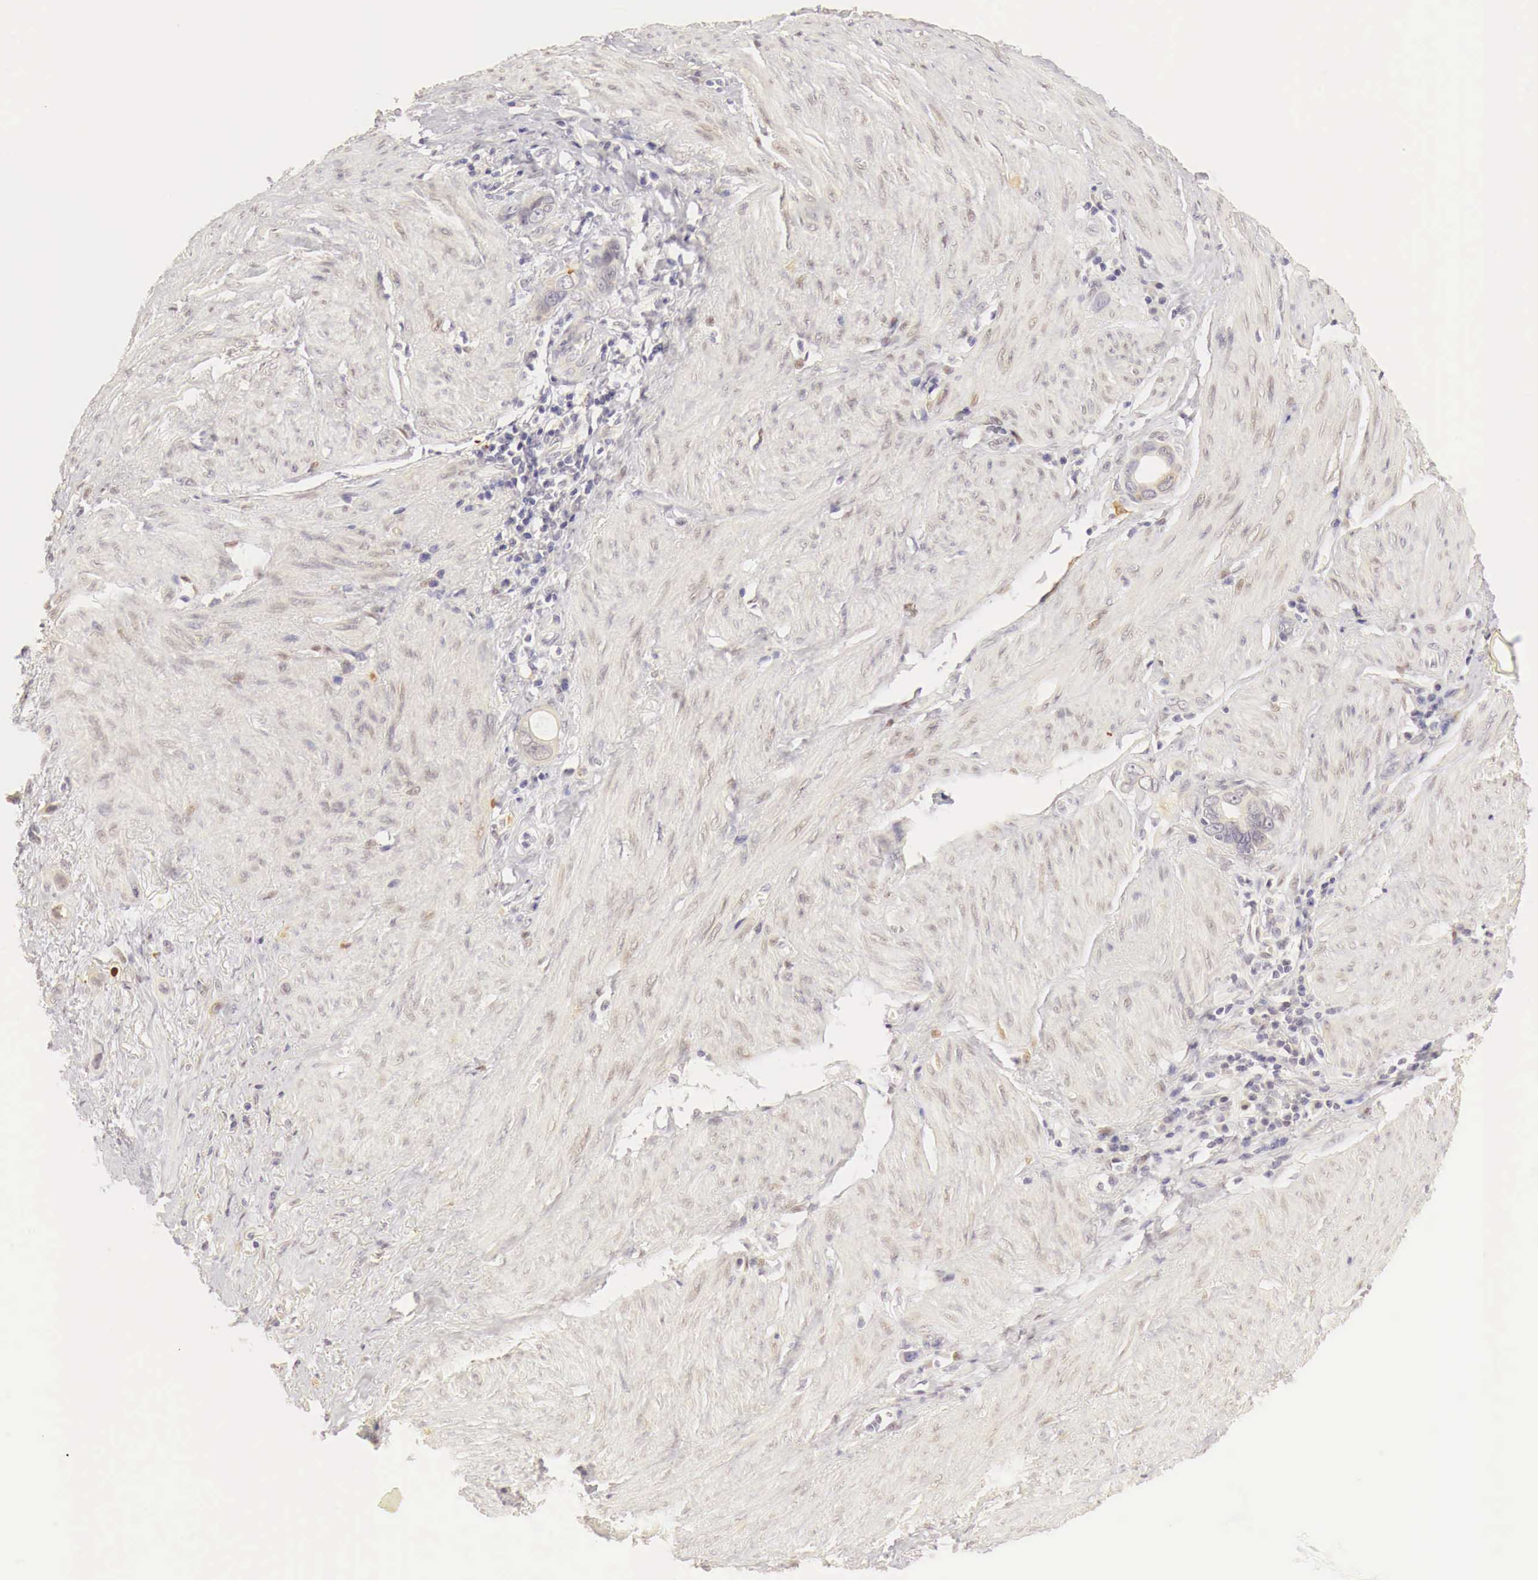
{"staining": {"intensity": "negative", "quantity": "none", "location": "none"}, "tissue": "stomach cancer", "cell_type": "Tumor cells", "image_type": "cancer", "snomed": [{"axis": "morphology", "description": "Adenocarcinoma, NOS"}, {"axis": "topography", "description": "Stomach"}], "caption": "Stomach adenocarcinoma was stained to show a protein in brown. There is no significant positivity in tumor cells.", "gene": "CASP3", "patient": {"sex": "male", "age": 78}}